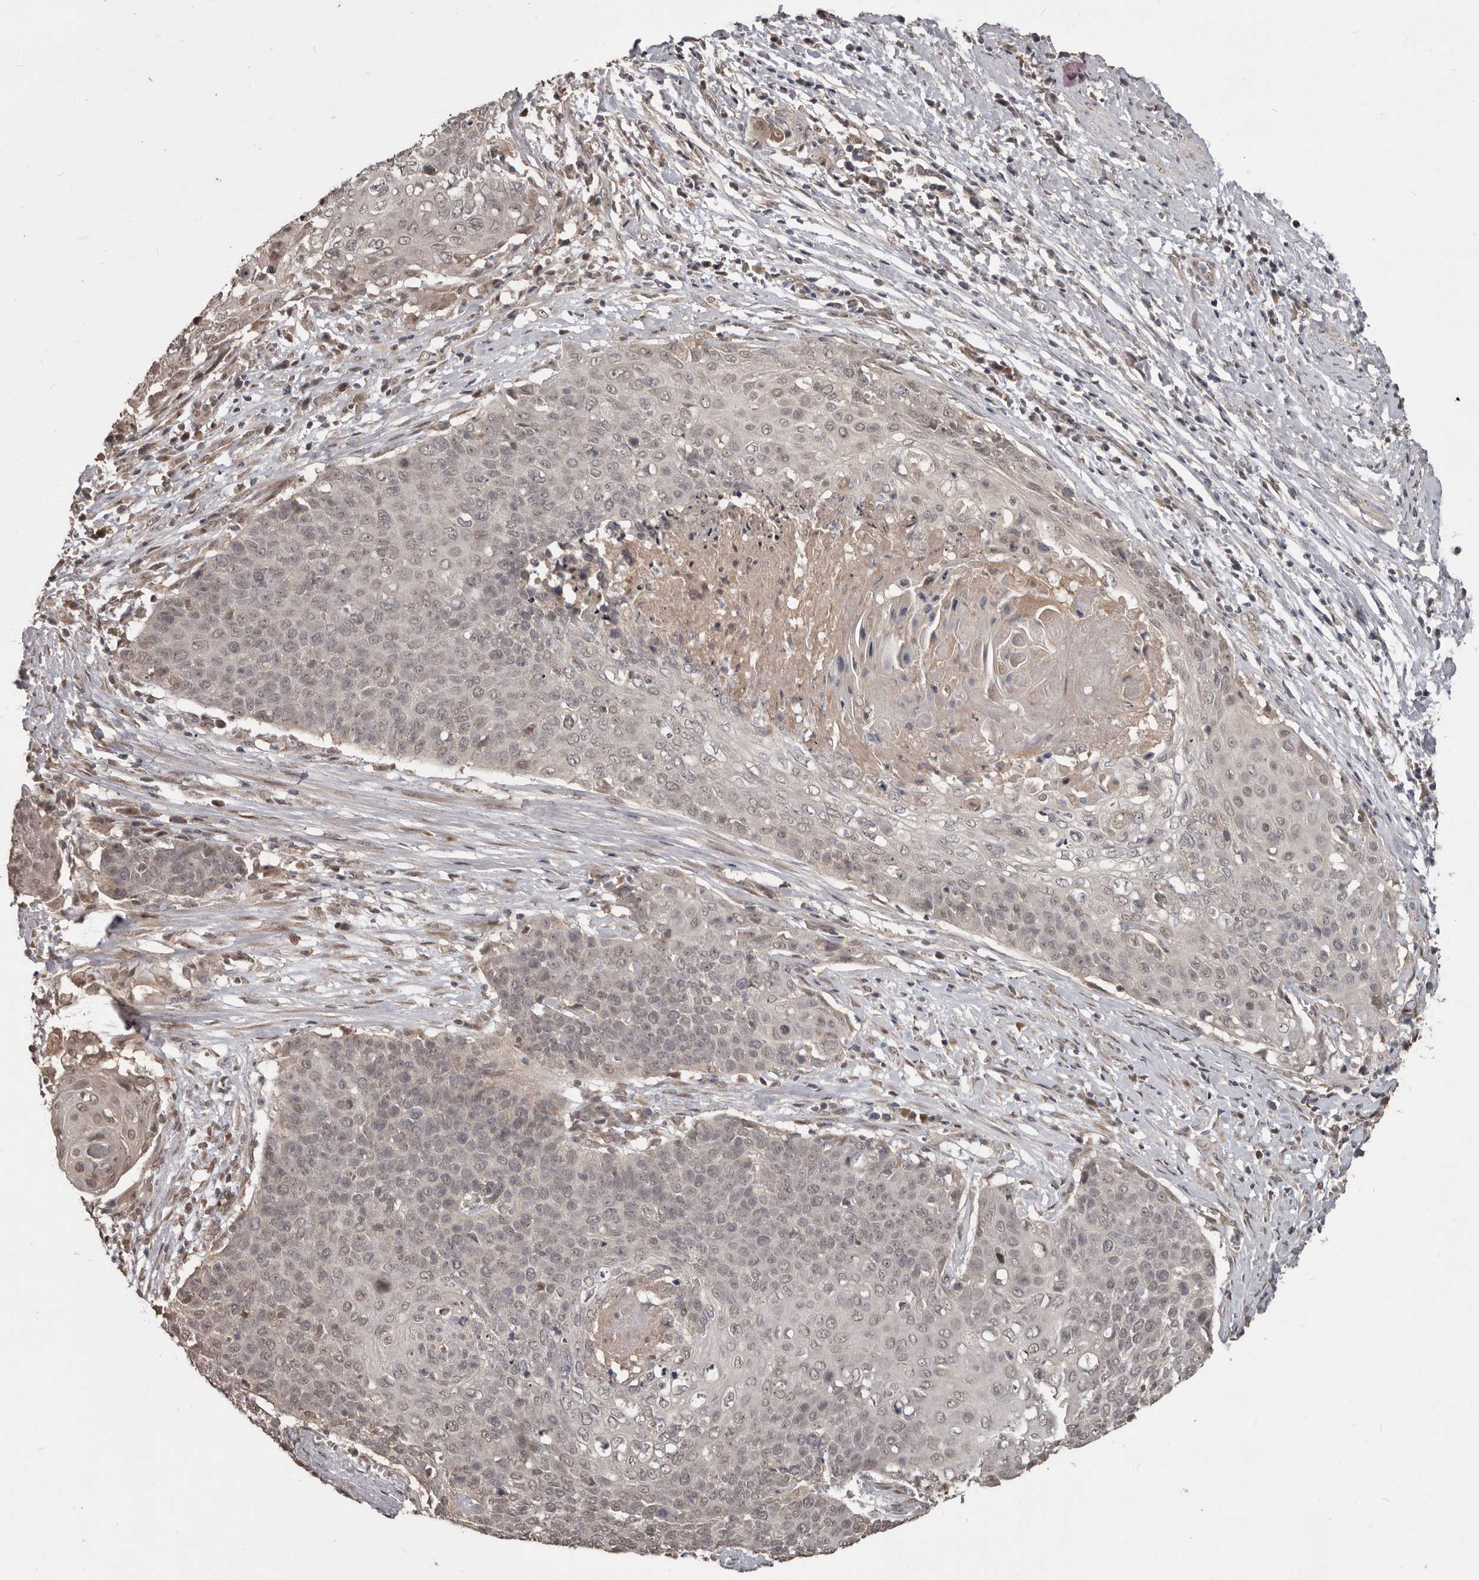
{"staining": {"intensity": "weak", "quantity": "25%-75%", "location": "nuclear"}, "tissue": "cervical cancer", "cell_type": "Tumor cells", "image_type": "cancer", "snomed": [{"axis": "morphology", "description": "Squamous cell carcinoma, NOS"}, {"axis": "topography", "description": "Cervix"}], "caption": "Squamous cell carcinoma (cervical) stained with DAB (3,3'-diaminobenzidine) IHC reveals low levels of weak nuclear staining in about 25%-75% of tumor cells.", "gene": "ZFP14", "patient": {"sex": "female", "age": 39}}